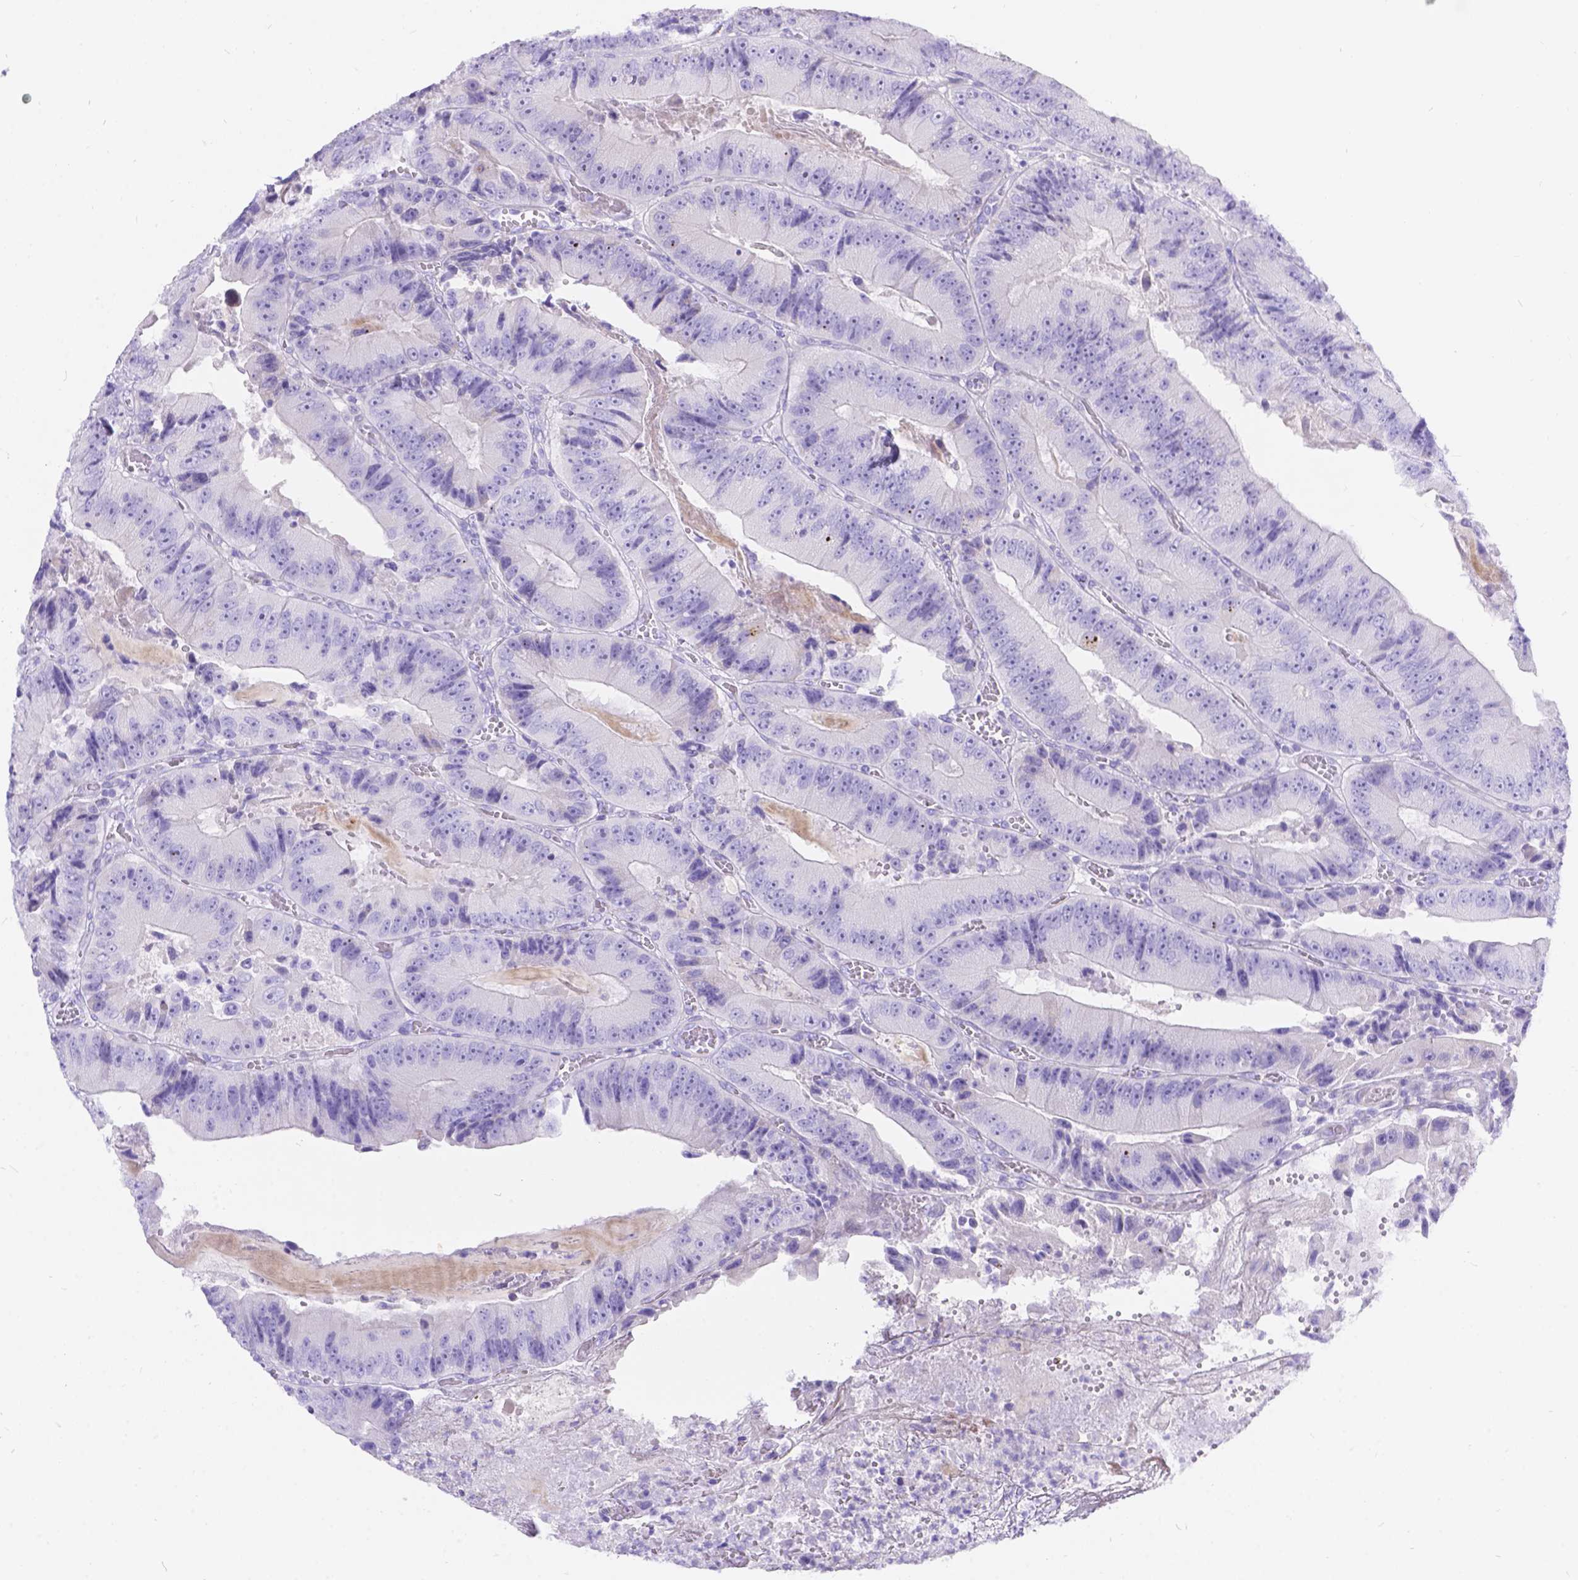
{"staining": {"intensity": "negative", "quantity": "none", "location": "none"}, "tissue": "colorectal cancer", "cell_type": "Tumor cells", "image_type": "cancer", "snomed": [{"axis": "morphology", "description": "Adenocarcinoma, NOS"}, {"axis": "topography", "description": "Colon"}], "caption": "This micrograph is of colorectal cancer (adenocarcinoma) stained with IHC to label a protein in brown with the nuclei are counter-stained blue. There is no positivity in tumor cells.", "gene": "KLHL10", "patient": {"sex": "female", "age": 86}}